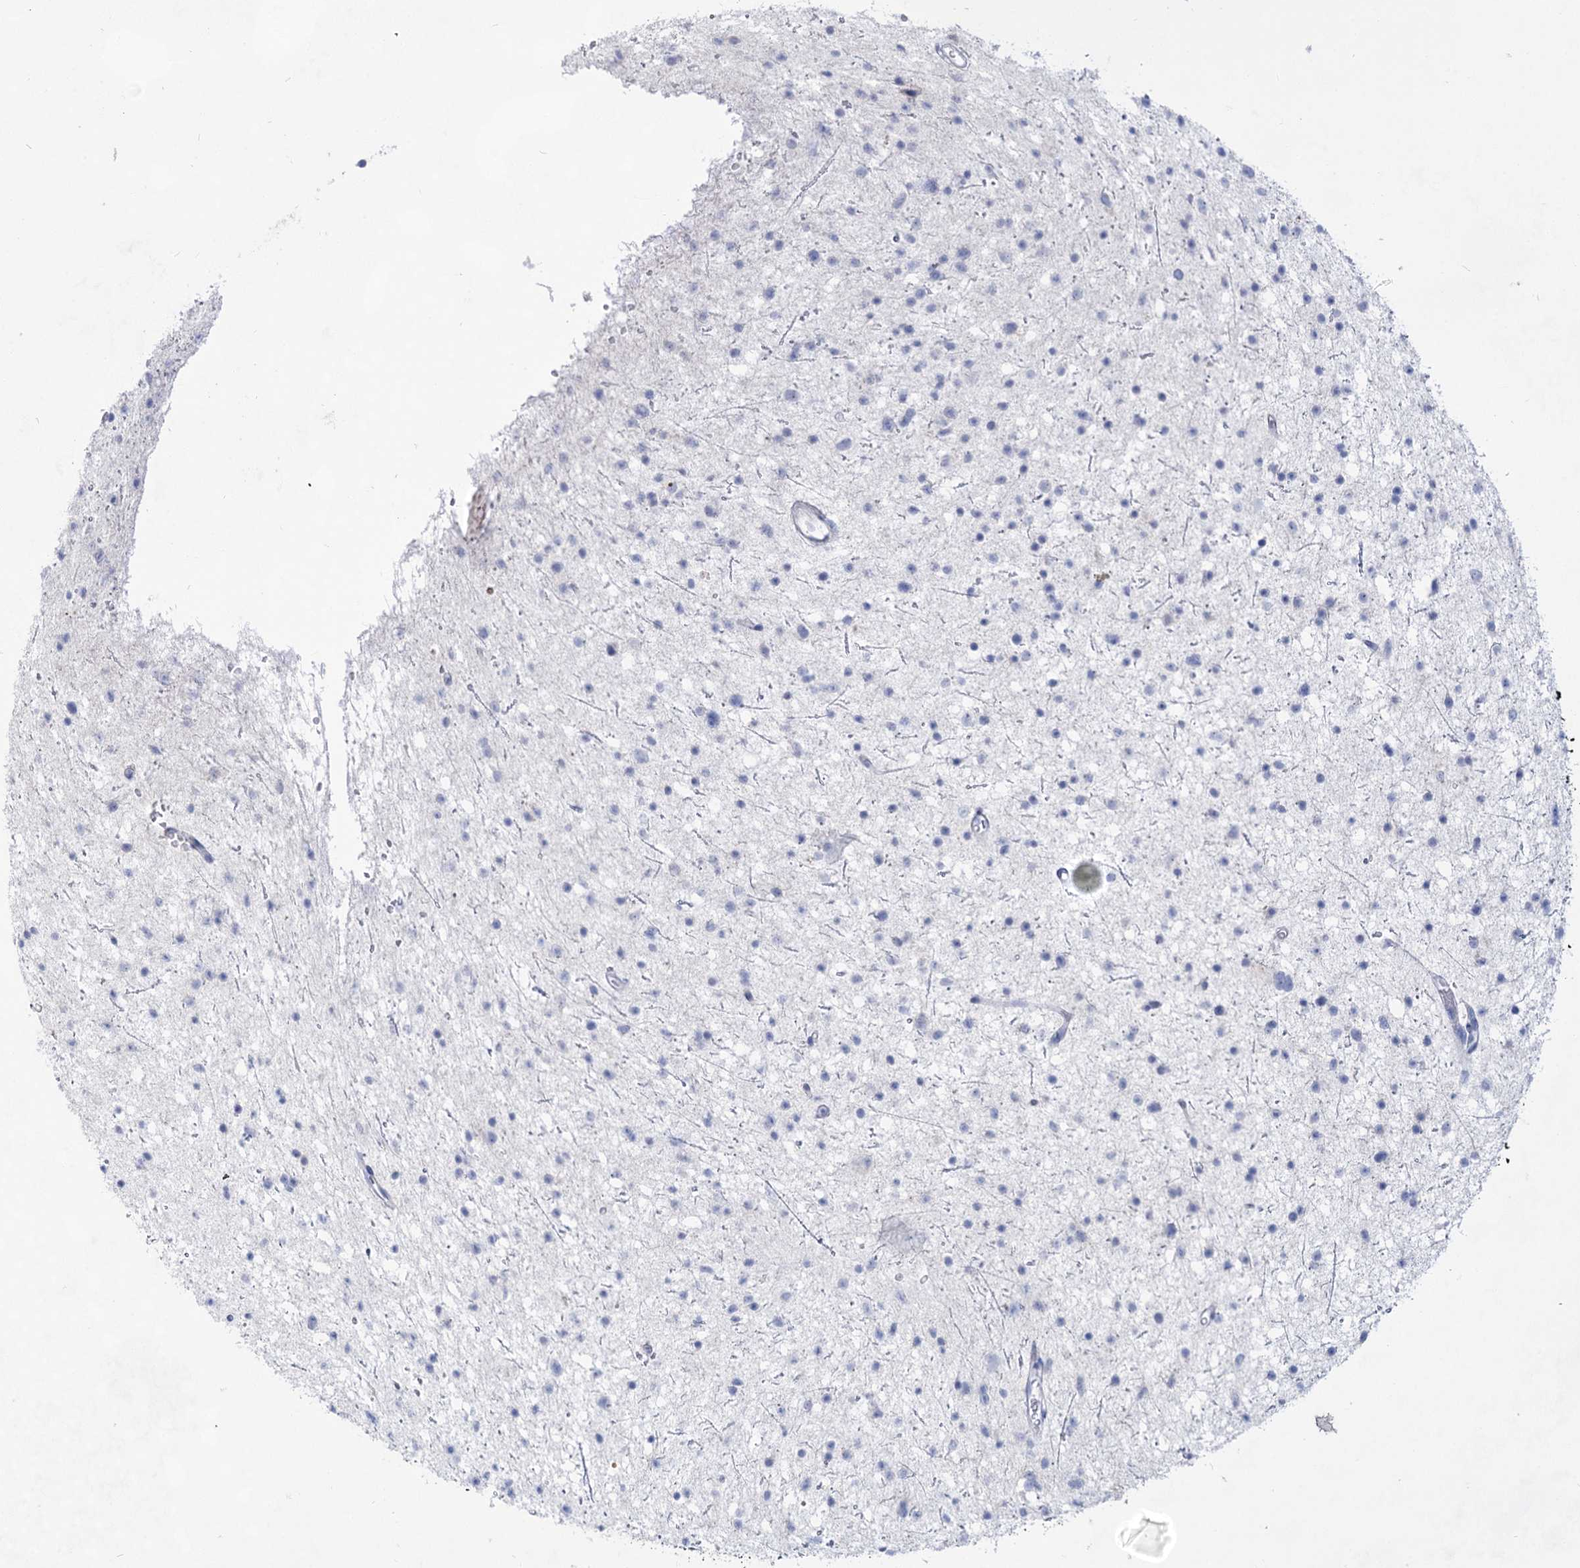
{"staining": {"intensity": "negative", "quantity": "none", "location": "none"}, "tissue": "glioma", "cell_type": "Tumor cells", "image_type": "cancer", "snomed": [{"axis": "morphology", "description": "Glioma, malignant, Low grade"}, {"axis": "topography", "description": "Brain"}], "caption": "The photomicrograph exhibits no staining of tumor cells in glioma. The staining was performed using DAB (3,3'-diaminobenzidine) to visualize the protein expression in brown, while the nuclei were stained in blue with hematoxylin (Magnification: 20x).", "gene": "ACRV1", "patient": {"sex": "female", "age": 37}}